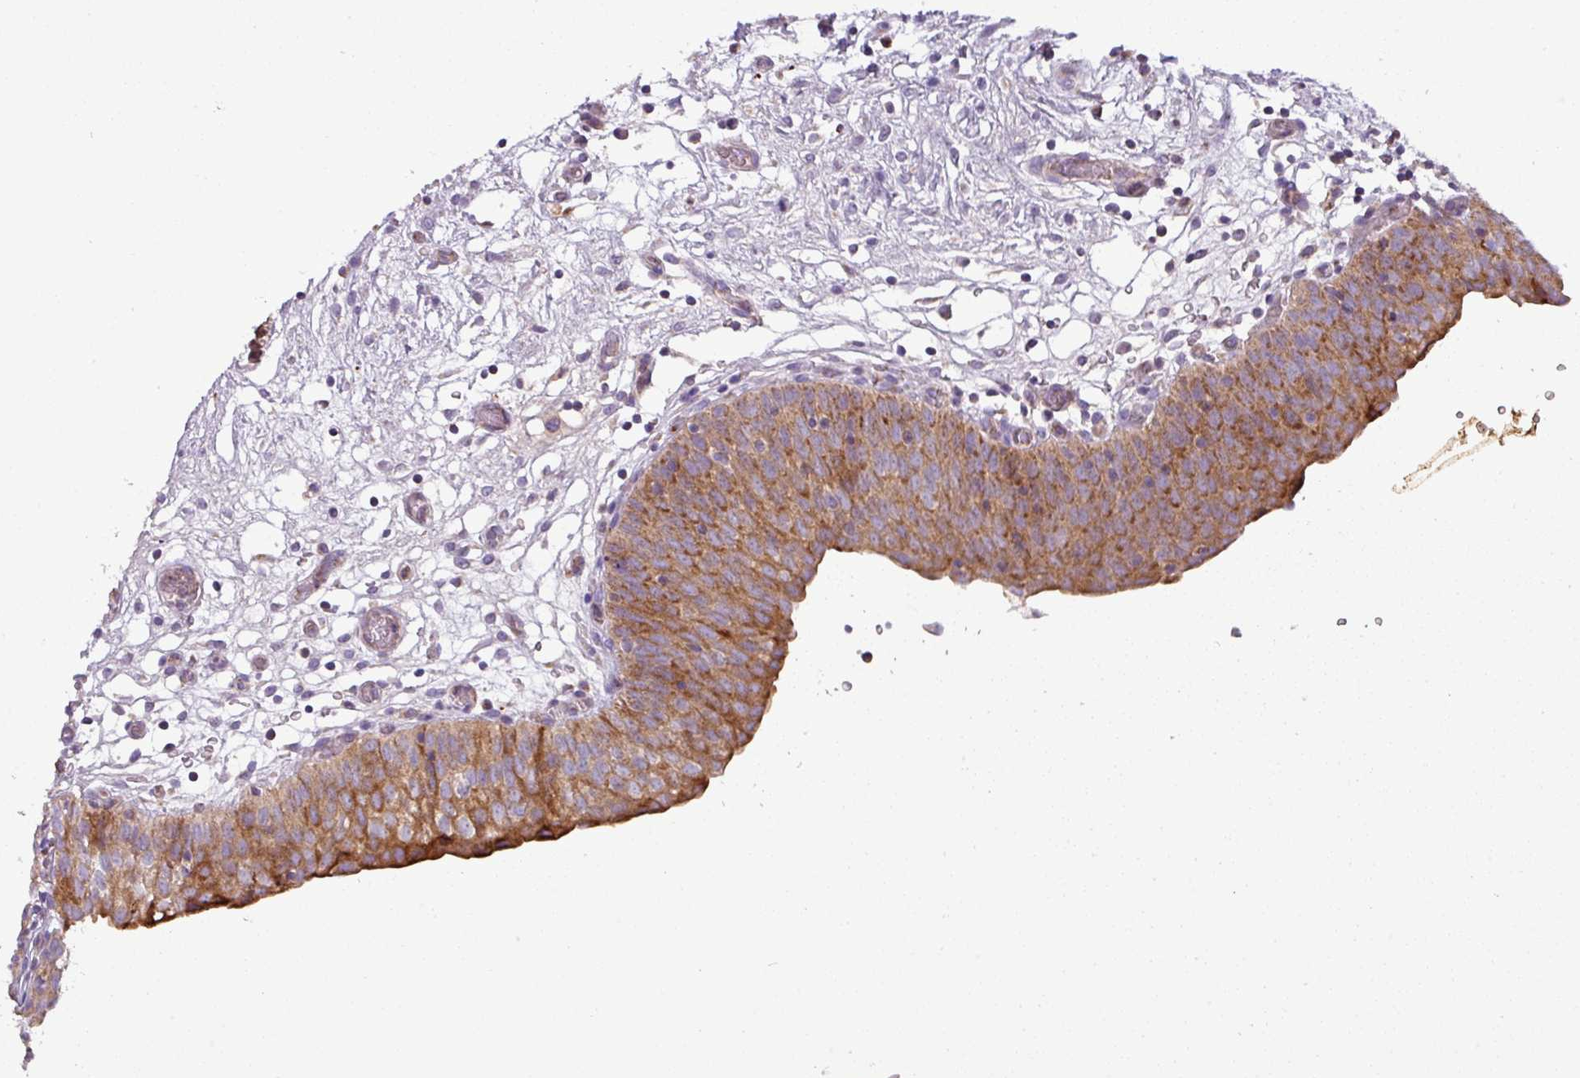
{"staining": {"intensity": "moderate", "quantity": ">75%", "location": "cytoplasmic/membranous"}, "tissue": "urinary bladder", "cell_type": "Urothelial cells", "image_type": "normal", "snomed": [{"axis": "morphology", "description": "Normal tissue, NOS"}, {"axis": "topography", "description": "Urinary bladder"}], "caption": "Protein staining of unremarkable urinary bladder displays moderate cytoplasmic/membranous expression in approximately >75% of urothelial cells.", "gene": "PNMA6A", "patient": {"sex": "male", "age": 55}}